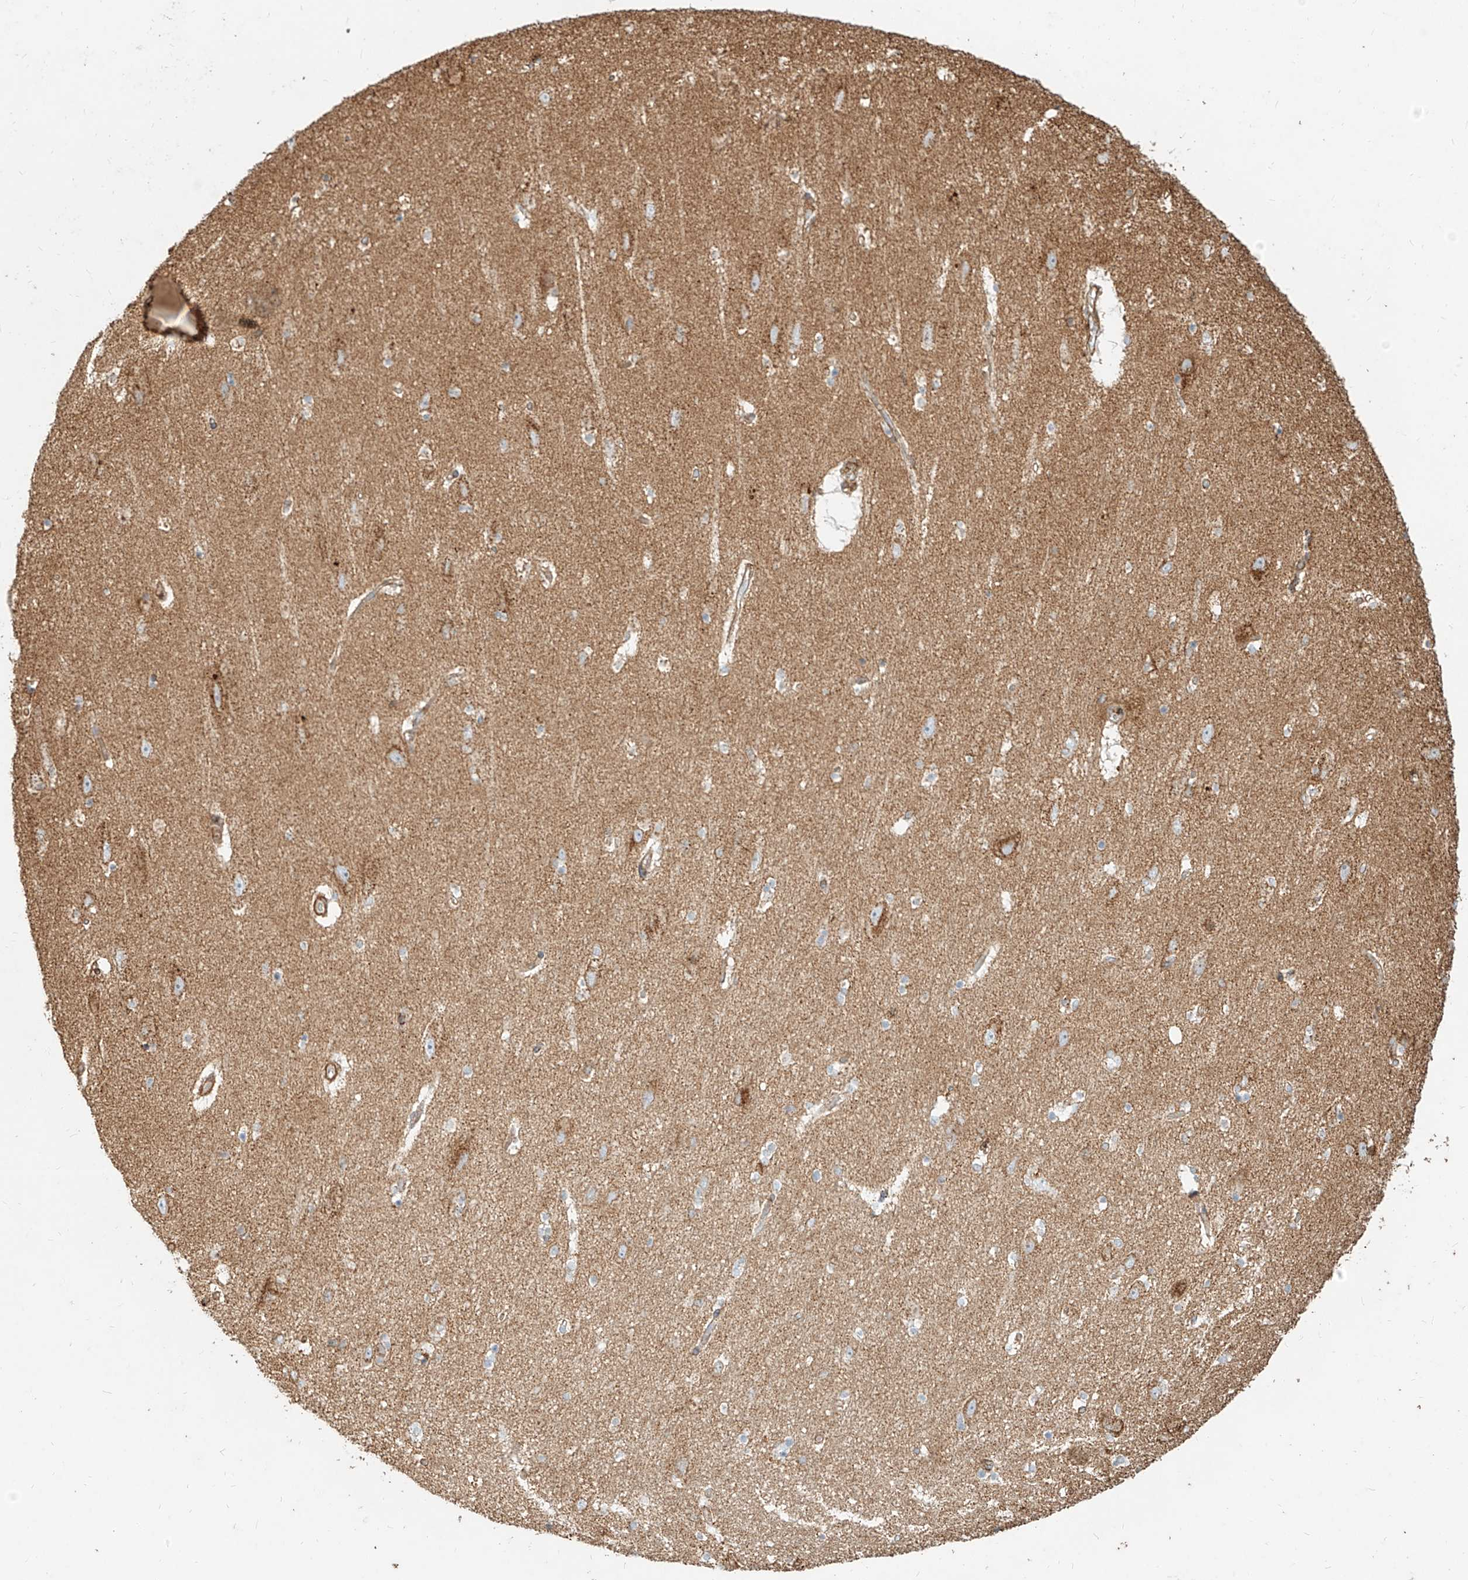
{"staining": {"intensity": "weak", "quantity": "25%-75%", "location": "cytoplasmic/membranous"}, "tissue": "hippocampus", "cell_type": "Glial cells", "image_type": "normal", "snomed": [{"axis": "morphology", "description": "Normal tissue, NOS"}, {"axis": "topography", "description": "Hippocampus"}], "caption": "The immunohistochemical stain labels weak cytoplasmic/membranous staining in glial cells of normal hippocampus.", "gene": "MTX2", "patient": {"sex": "female", "age": 54}}